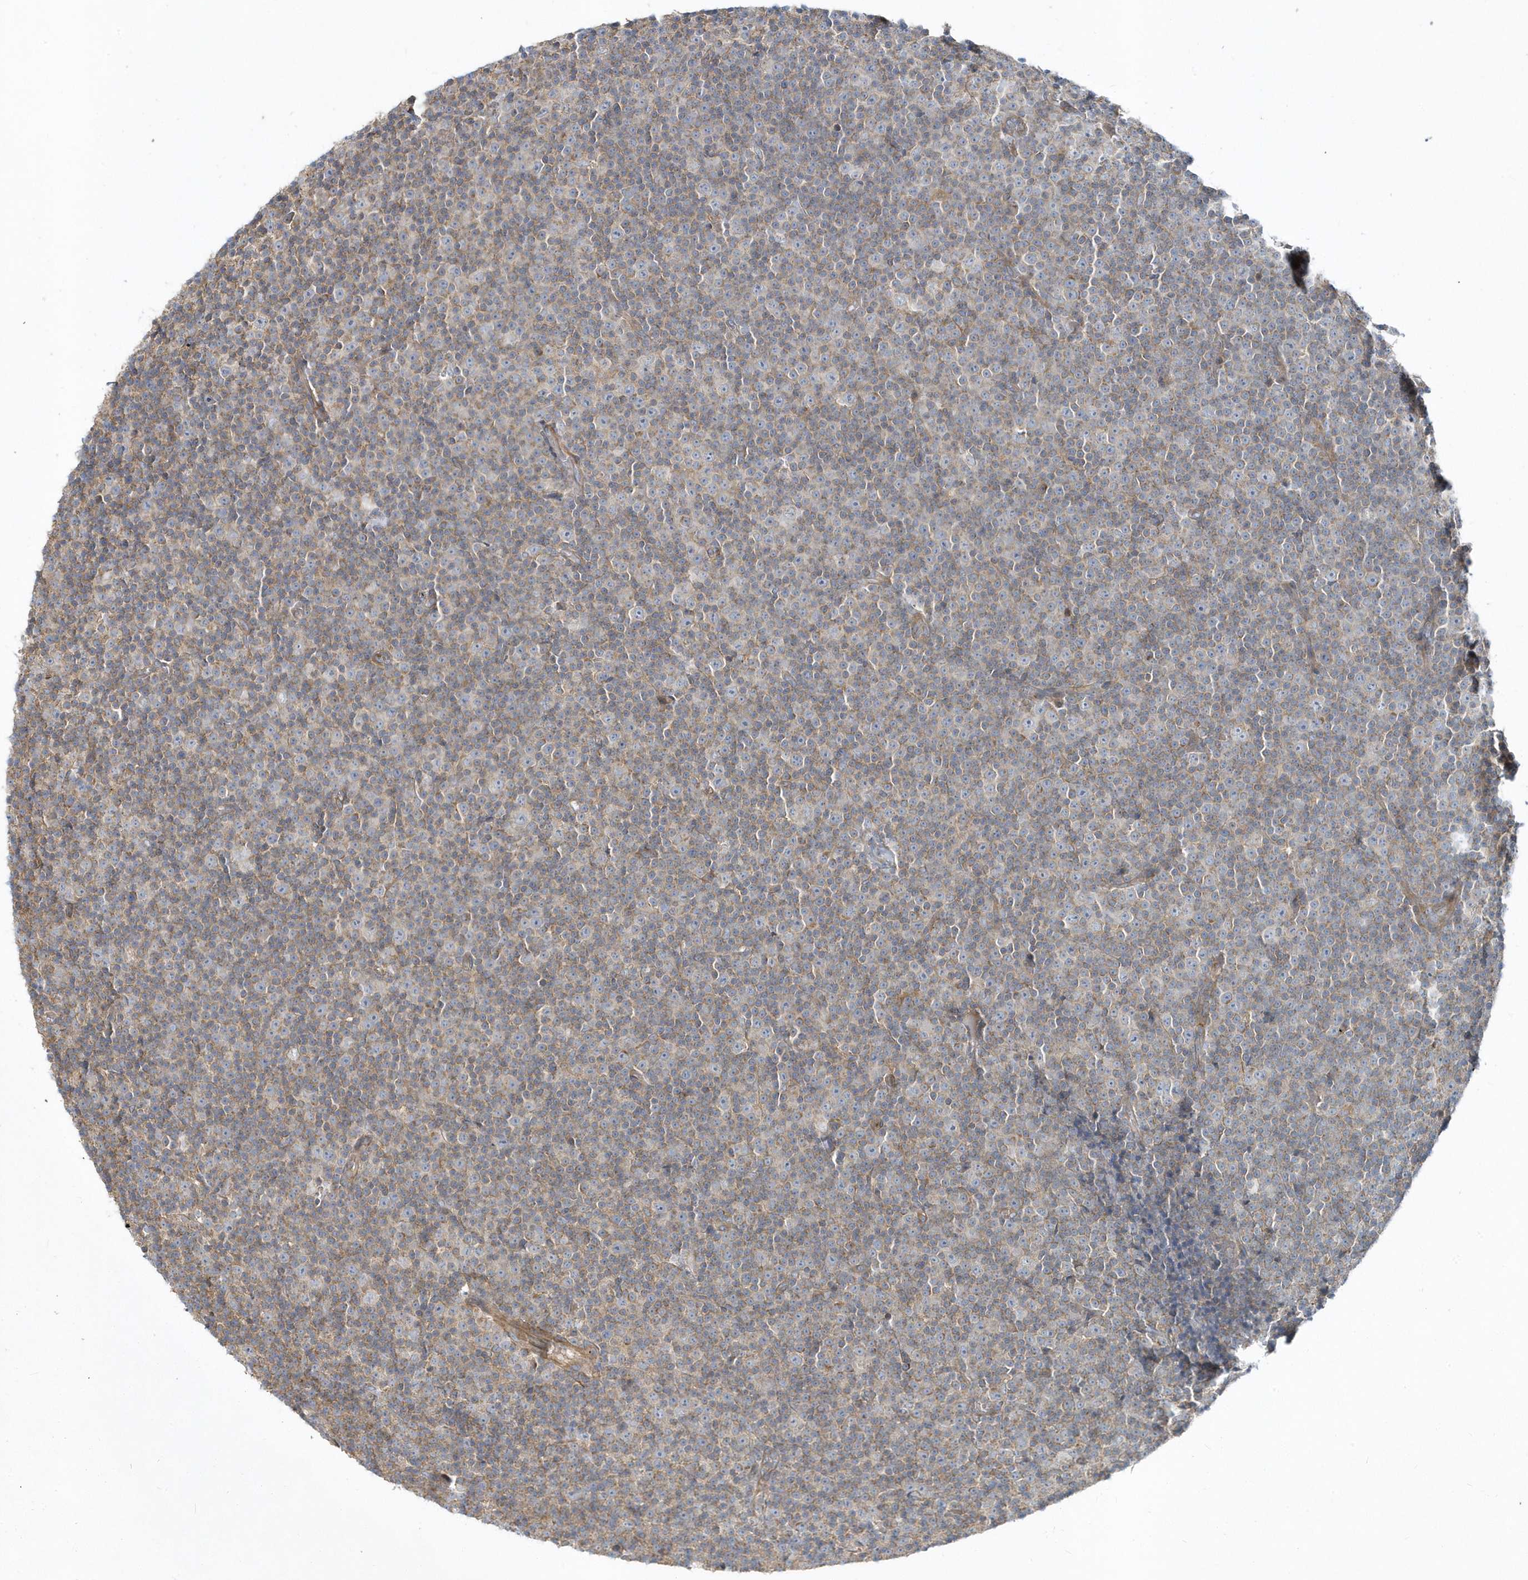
{"staining": {"intensity": "moderate", "quantity": "<25%", "location": "cytoplasmic/membranous"}, "tissue": "lymphoma", "cell_type": "Tumor cells", "image_type": "cancer", "snomed": [{"axis": "morphology", "description": "Malignant lymphoma, non-Hodgkin's type, Low grade"}, {"axis": "topography", "description": "Lymph node"}], "caption": "A low amount of moderate cytoplasmic/membranous expression is identified in approximately <25% of tumor cells in lymphoma tissue.", "gene": "LEXM", "patient": {"sex": "female", "age": 67}}